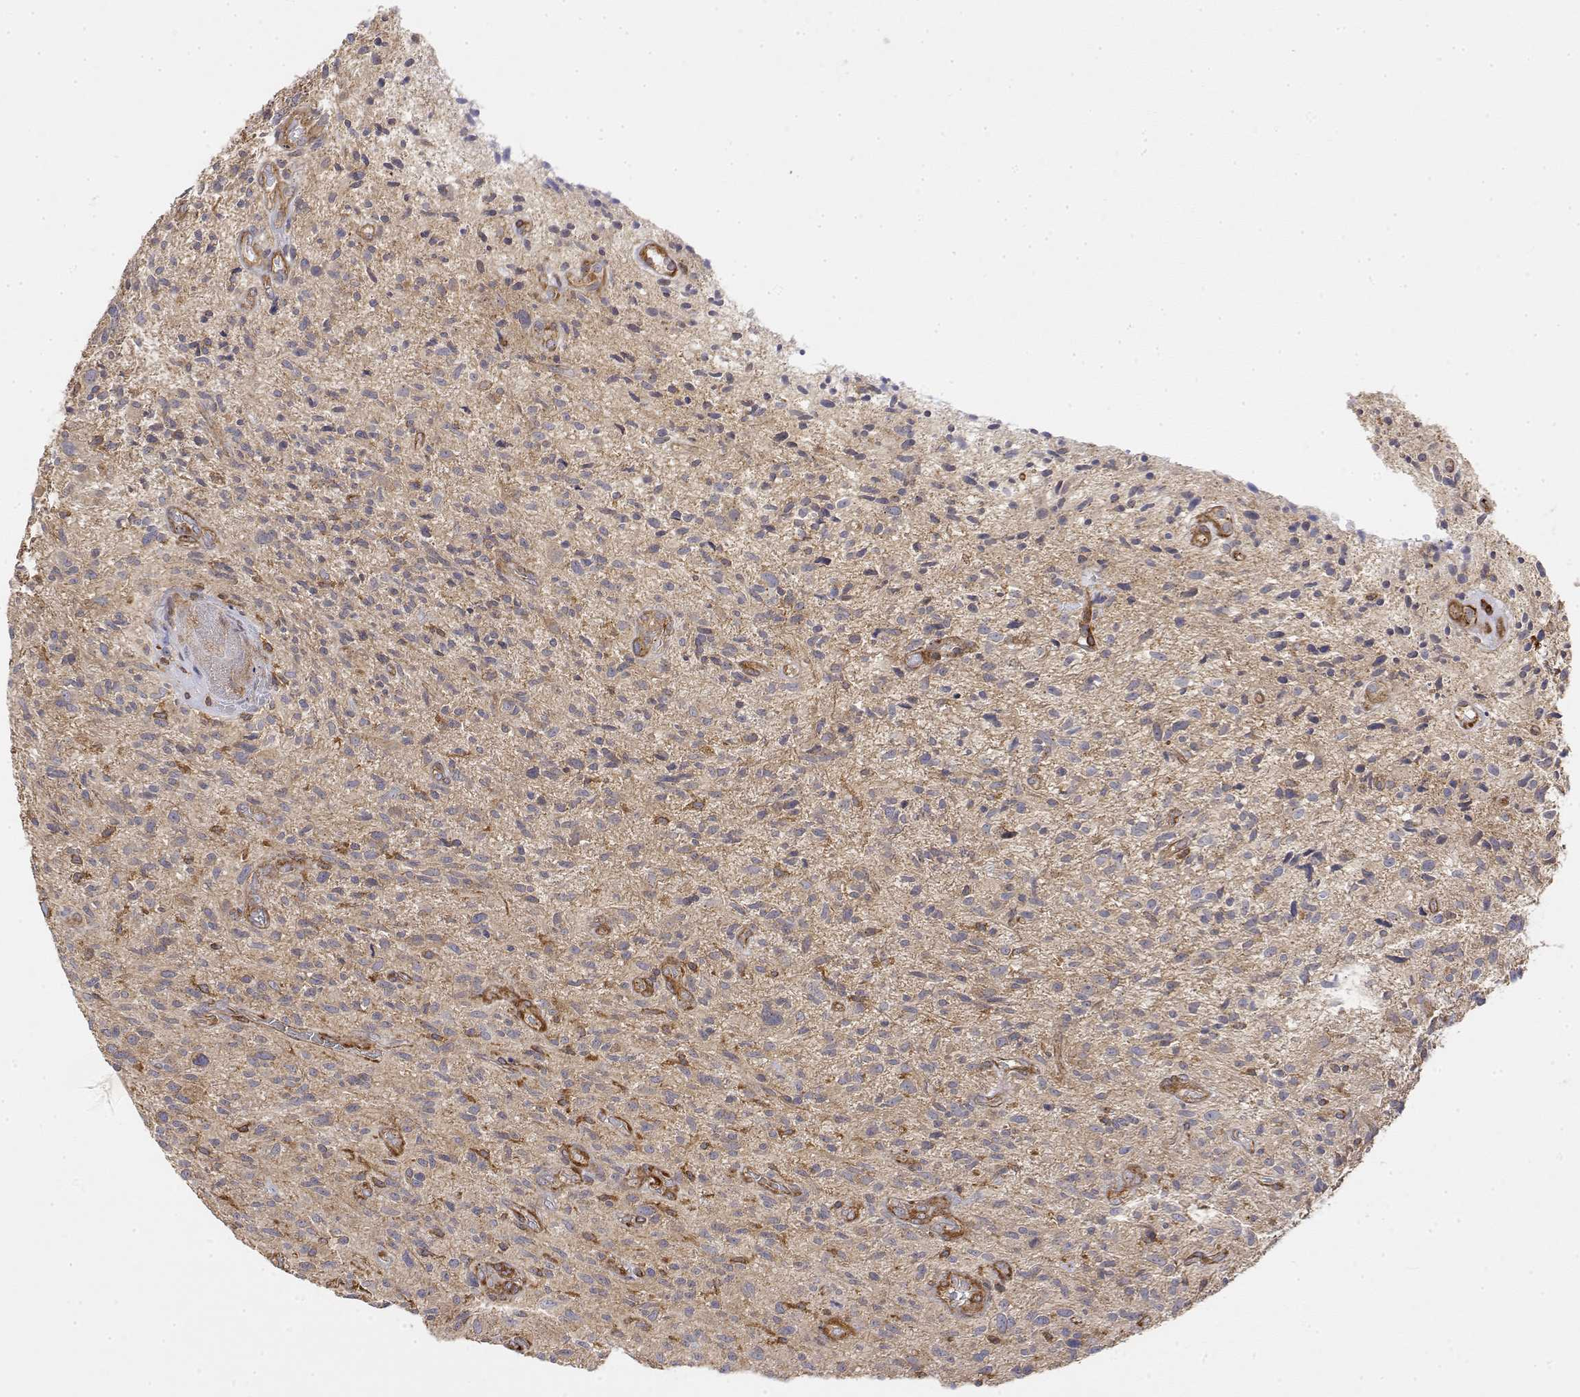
{"staining": {"intensity": "negative", "quantity": "none", "location": "none"}, "tissue": "glioma", "cell_type": "Tumor cells", "image_type": "cancer", "snomed": [{"axis": "morphology", "description": "Glioma, malignant, High grade"}, {"axis": "topography", "description": "Brain"}], "caption": "Glioma stained for a protein using immunohistochemistry demonstrates no positivity tumor cells.", "gene": "PACSIN2", "patient": {"sex": "male", "age": 75}}